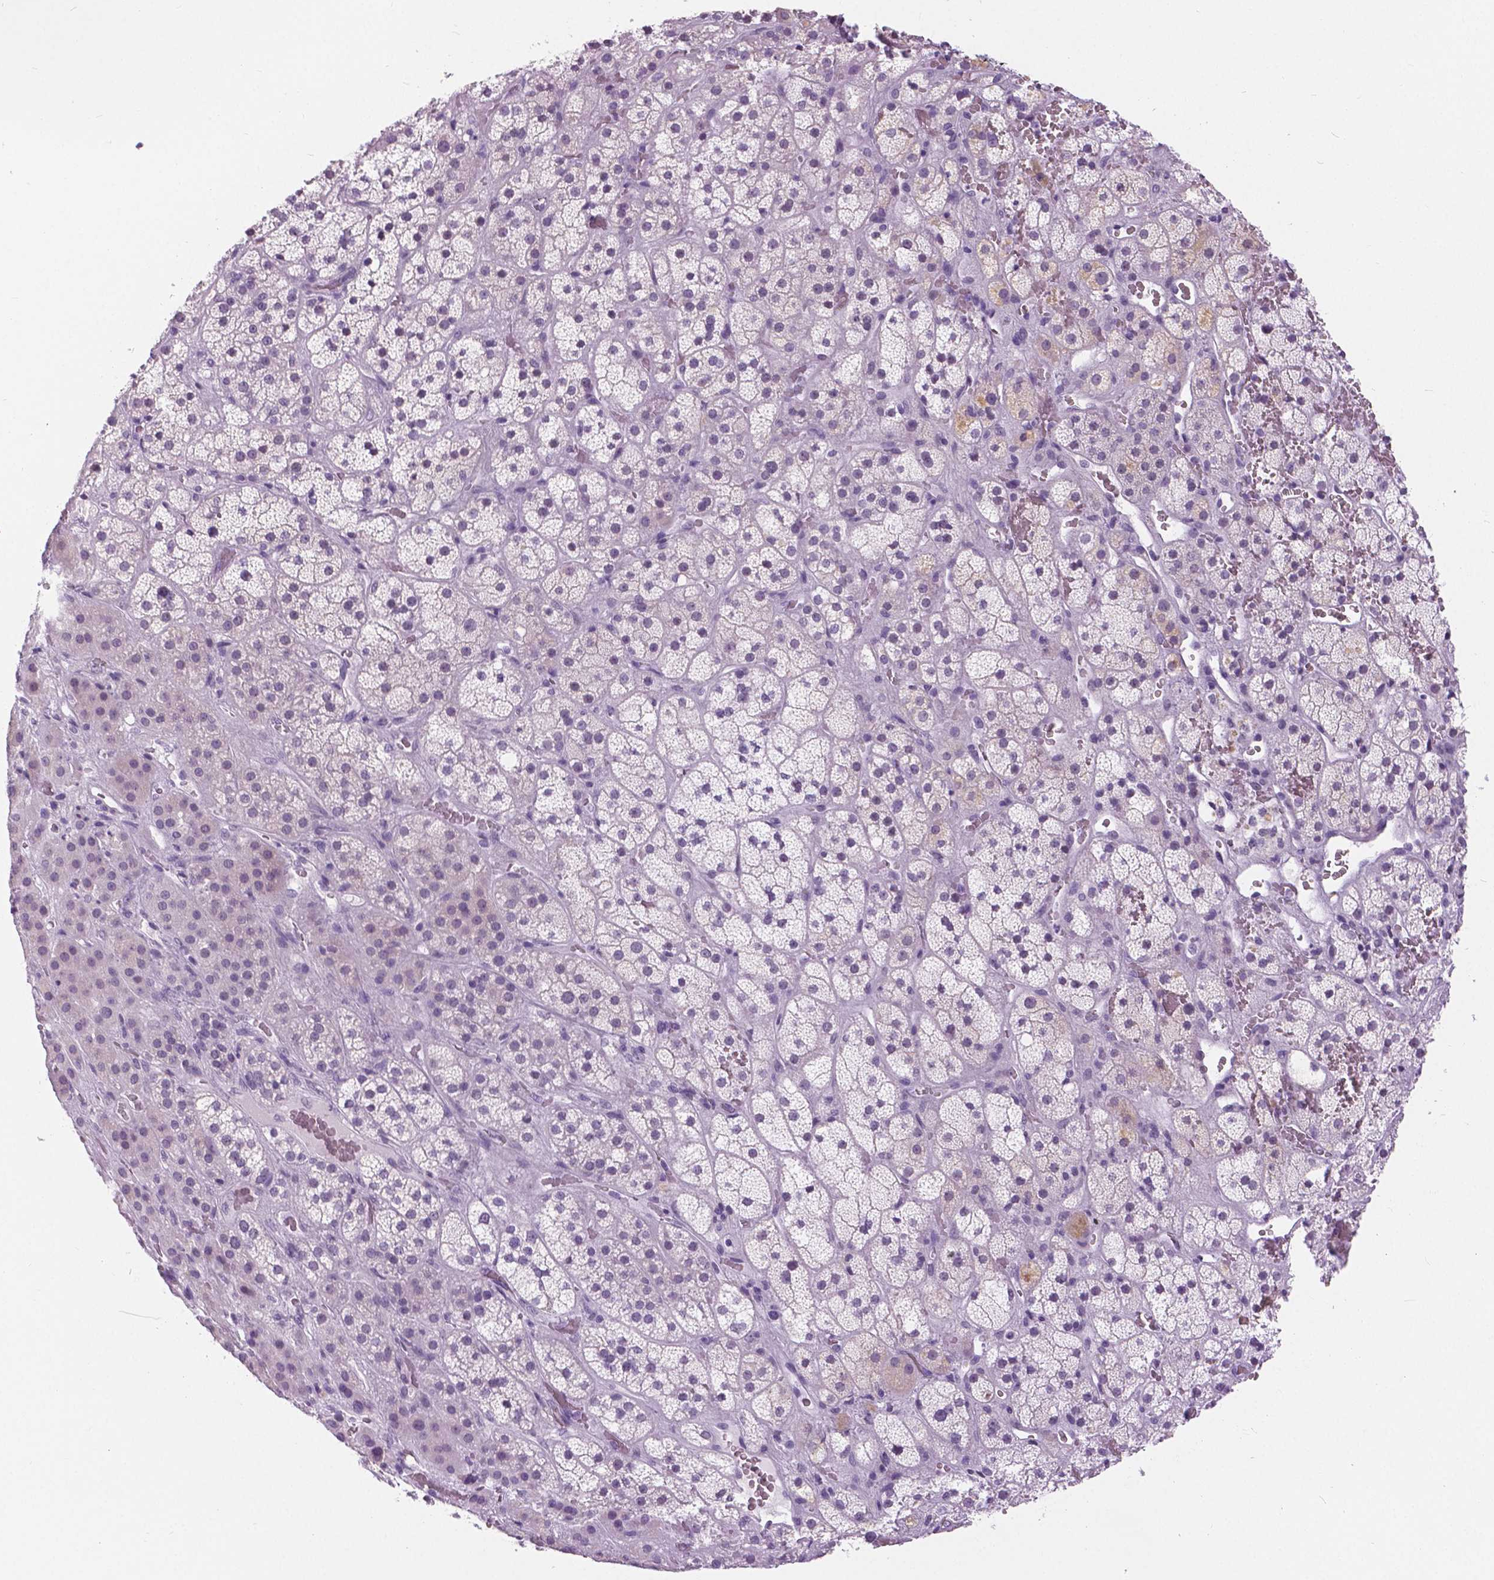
{"staining": {"intensity": "negative", "quantity": "none", "location": "none"}, "tissue": "adrenal gland", "cell_type": "Glandular cells", "image_type": "normal", "snomed": [{"axis": "morphology", "description": "Normal tissue, NOS"}, {"axis": "topography", "description": "Adrenal gland"}], "caption": "A photomicrograph of human adrenal gland is negative for staining in glandular cells. The staining was performed using DAB to visualize the protein expression in brown, while the nuclei were stained in blue with hematoxylin (Magnification: 20x).", "gene": "MYOM1", "patient": {"sex": "male", "age": 57}}